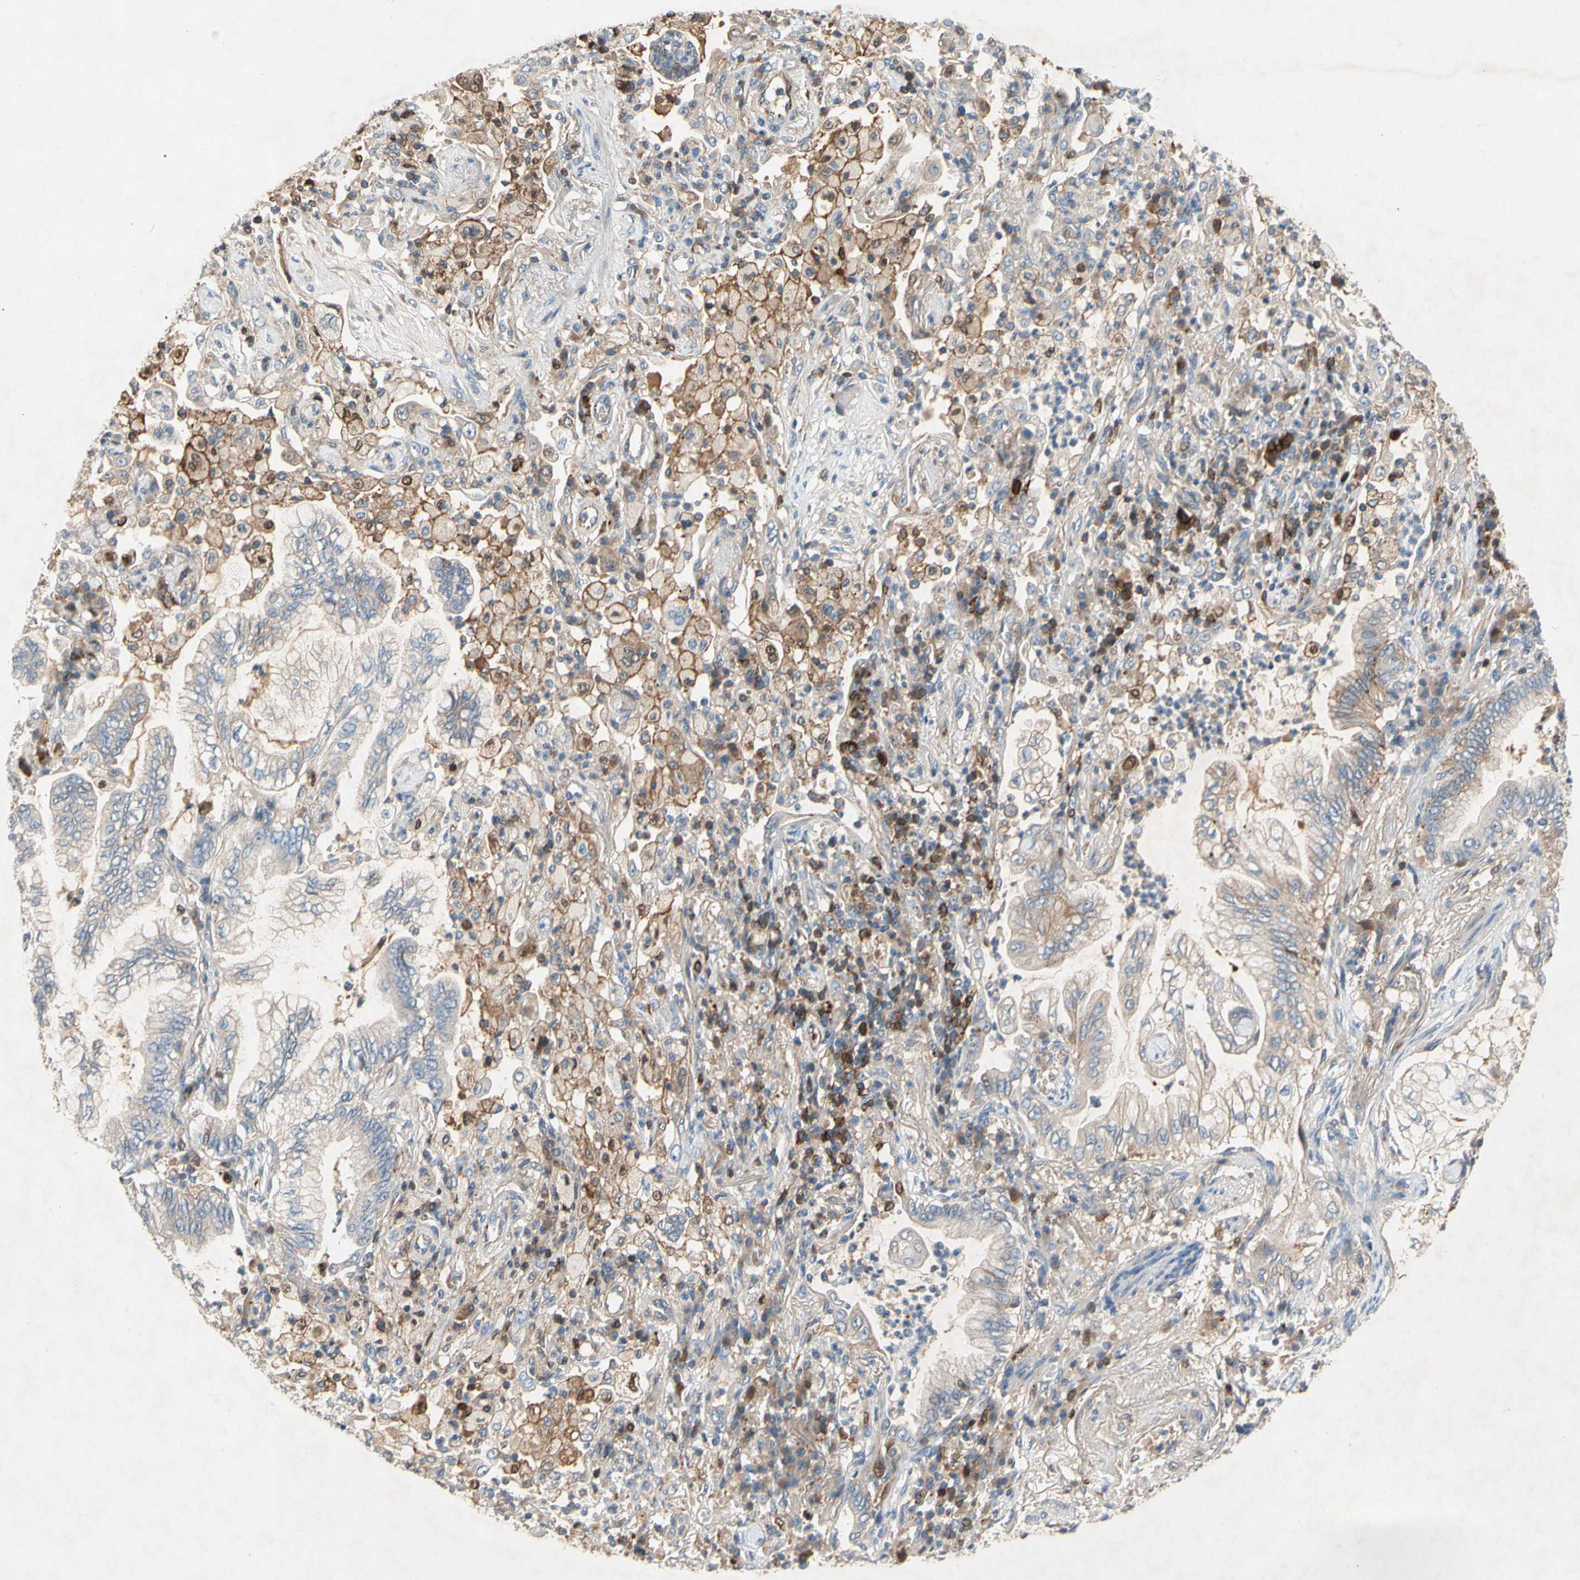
{"staining": {"intensity": "weak", "quantity": "25%-75%", "location": "cytoplasmic/membranous"}, "tissue": "lung cancer", "cell_type": "Tumor cells", "image_type": "cancer", "snomed": [{"axis": "morphology", "description": "Normal tissue, NOS"}, {"axis": "morphology", "description": "Adenocarcinoma, NOS"}, {"axis": "topography", "description": "Bronchus"}, {"axis": "topography", "description": "Lung"}], "caption": "An image of human lung adenocarcinoma stained for a protein demonstrates weak cytoplasmic/membranous brown staining in tumor cells.", "gene": "NDFIP2", "patient": {"sex": "female", "age": 70}}